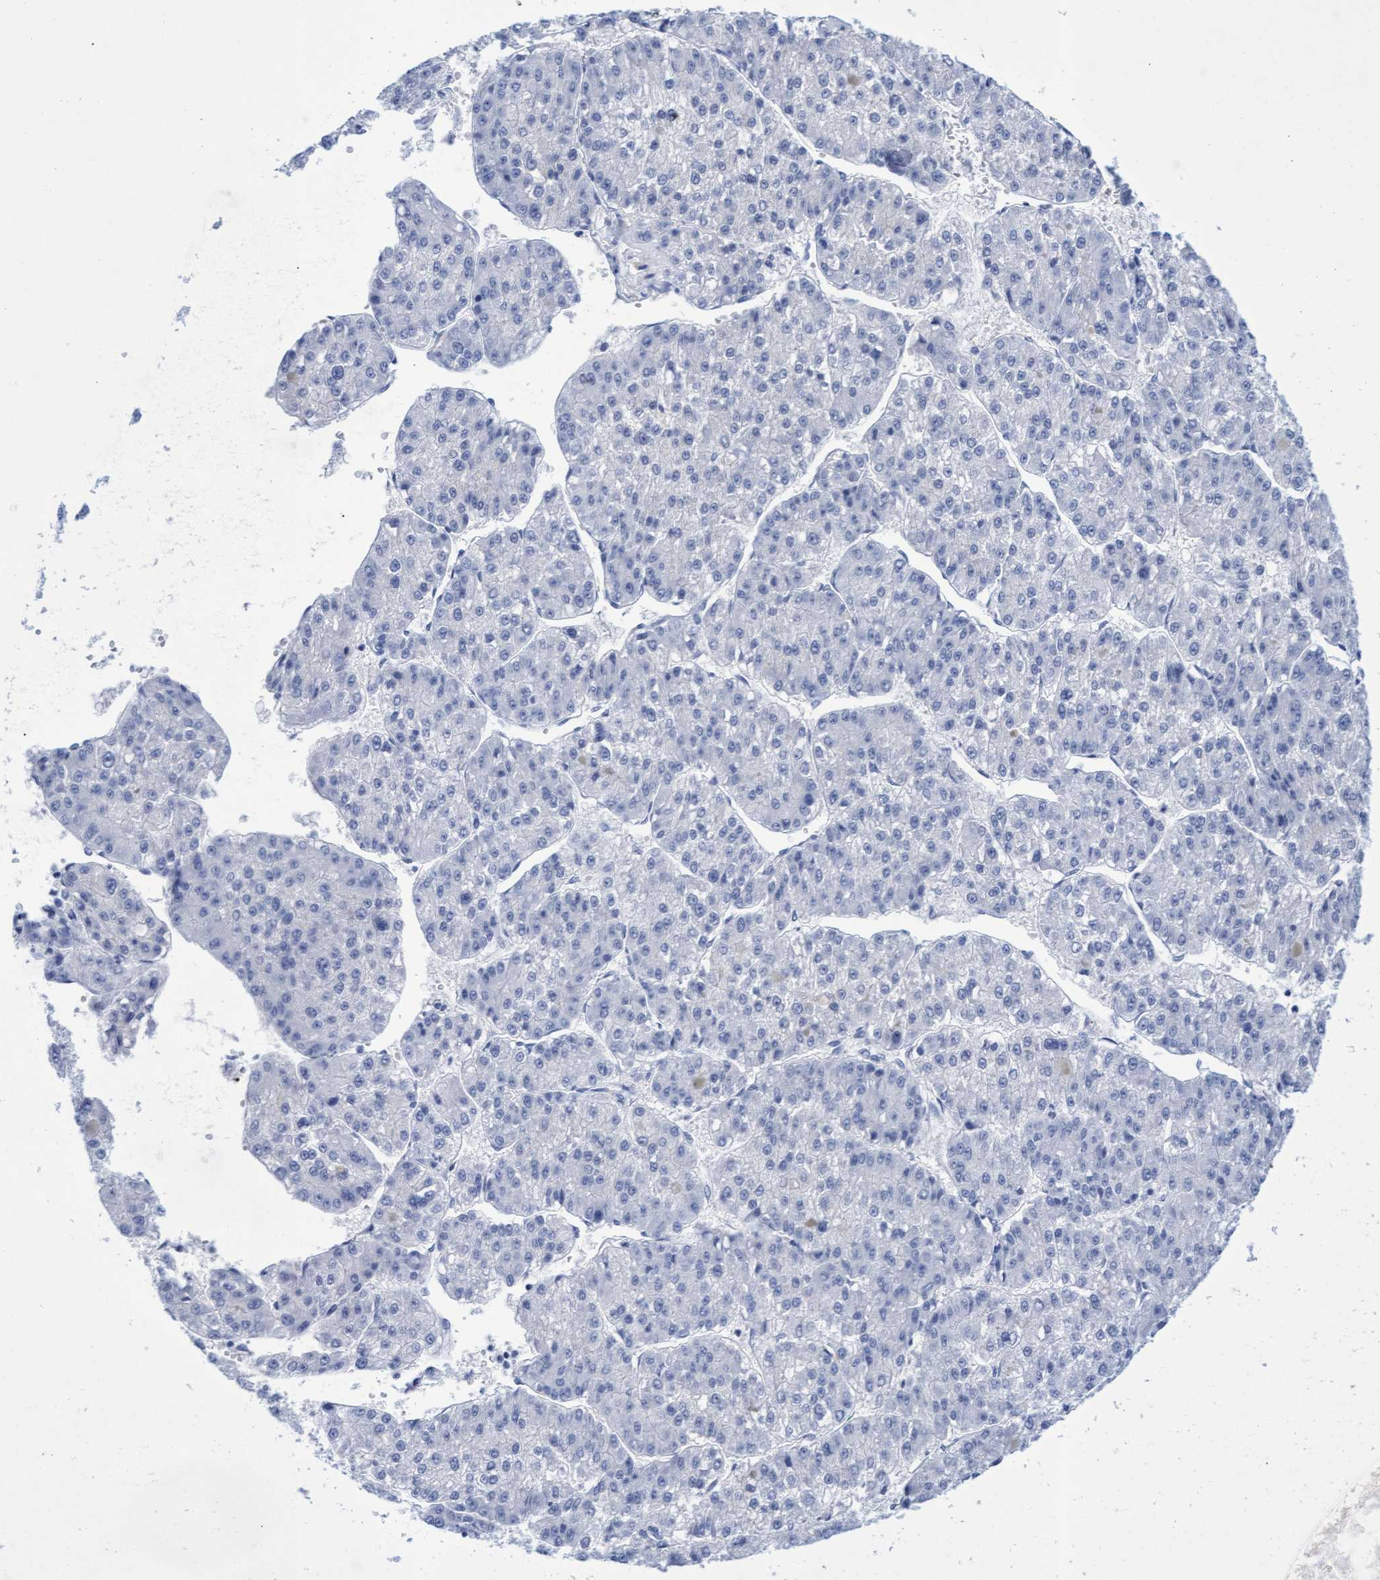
{"staining": {"intensity": "negative", "quantity": "none", "location": "none"}, "tissue": "liver cancer", "cell_type": "Tumor cells", "image_type": "cancer", "snomed": [{"axis": "morphology", "description": "Carcinoma, Hepatocellular, NOS"}, {"axis": "topography", "description": "Liver"}], "caption": "Human hepatocellular carcinoma (liver) stained for a protein using IHC shows no positivity in tumor cells.", "gene": "INSL6", "patient": {"sex": "female", "age": 73}}